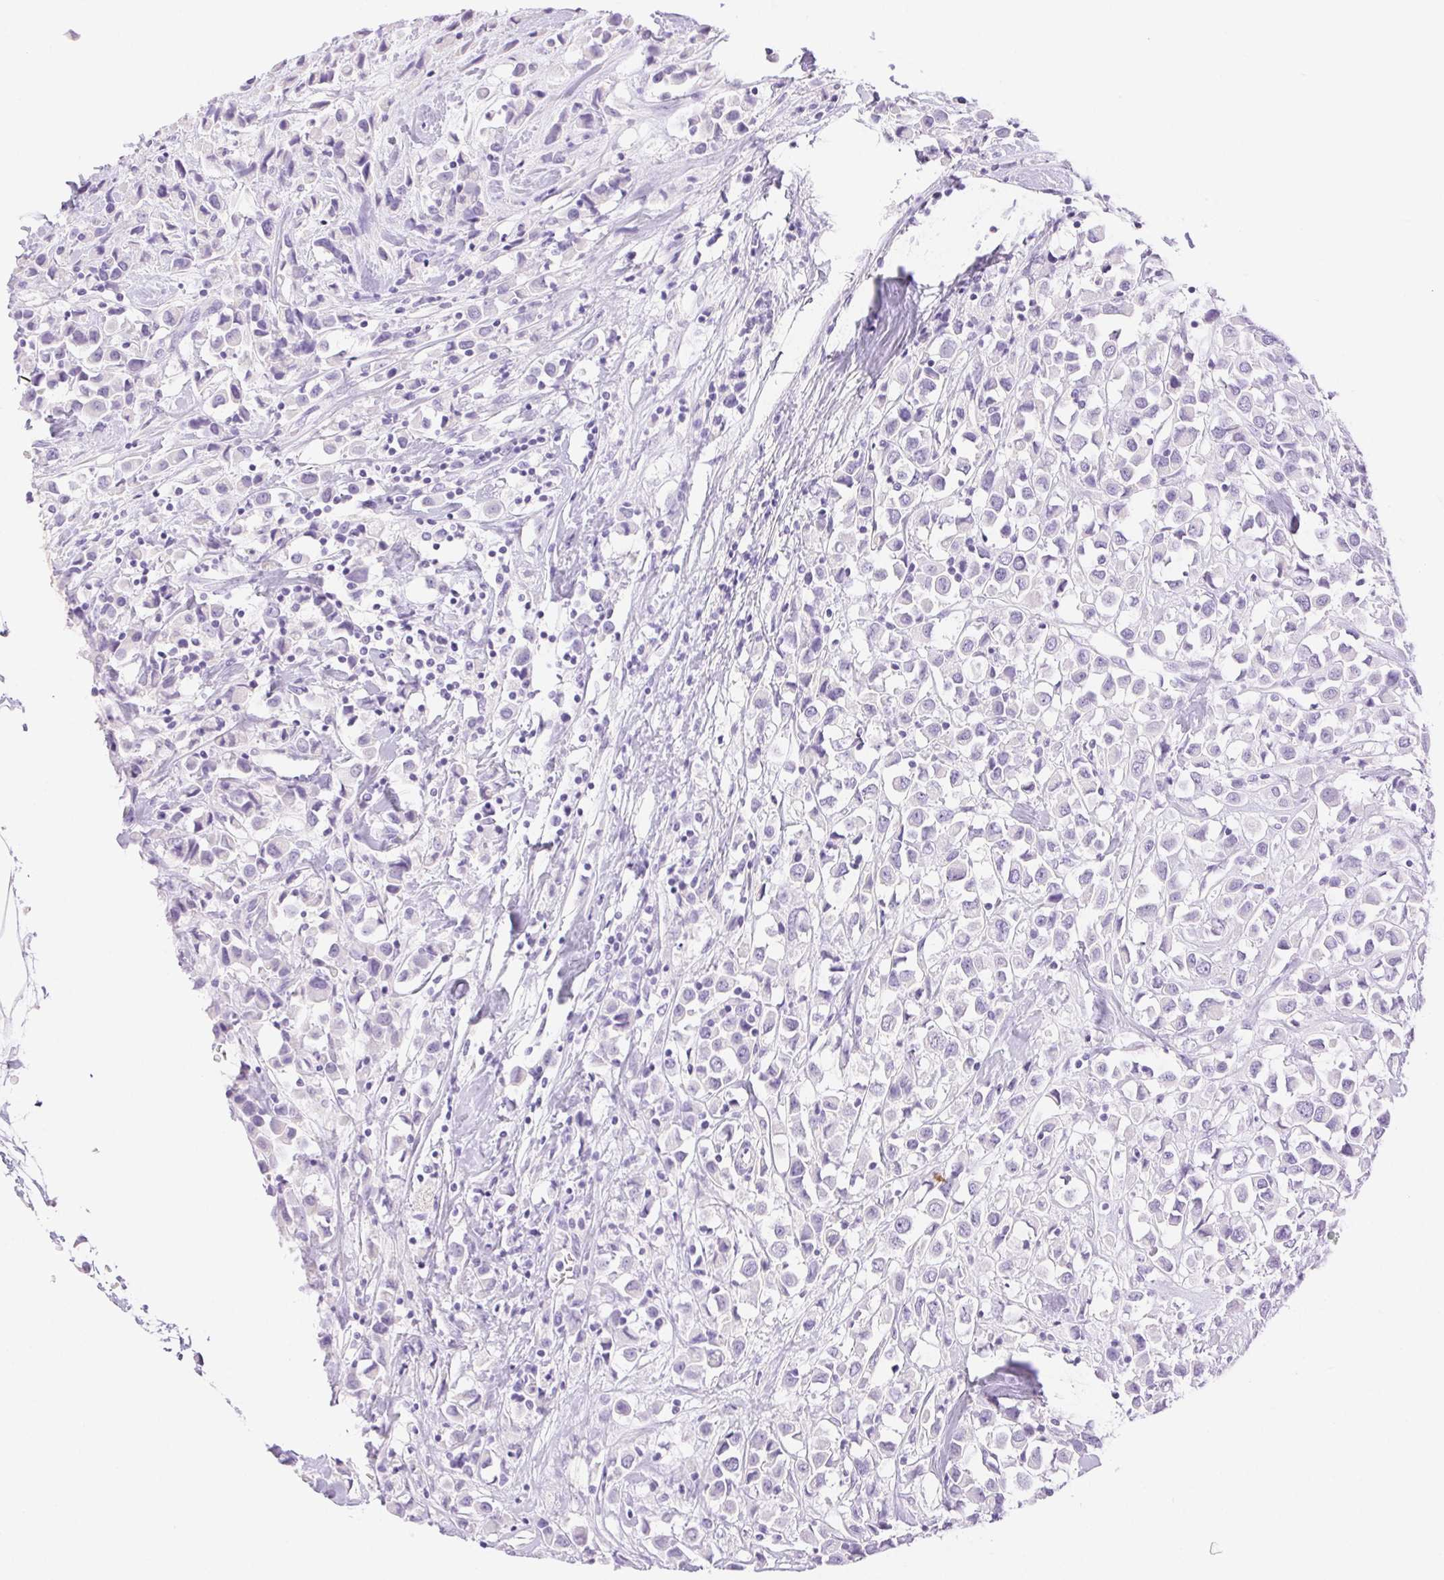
{"staining": {"intensity": "negative", "quantity": "none", "location": "none"}, "tissue": "breast cancer", "cell_type": "Tumor cells", "image_type": "cancer", "snomed": [{"axis": "morphology", "description": "Duct carcinoma"}, {"axis": "topography", "description": "Breast"}], "caption": "The photomicrograph shows no staining of tumor cells in breast cancer.", "gene": "SPACA4", "patient": {"sex": "female", "age": 61}}